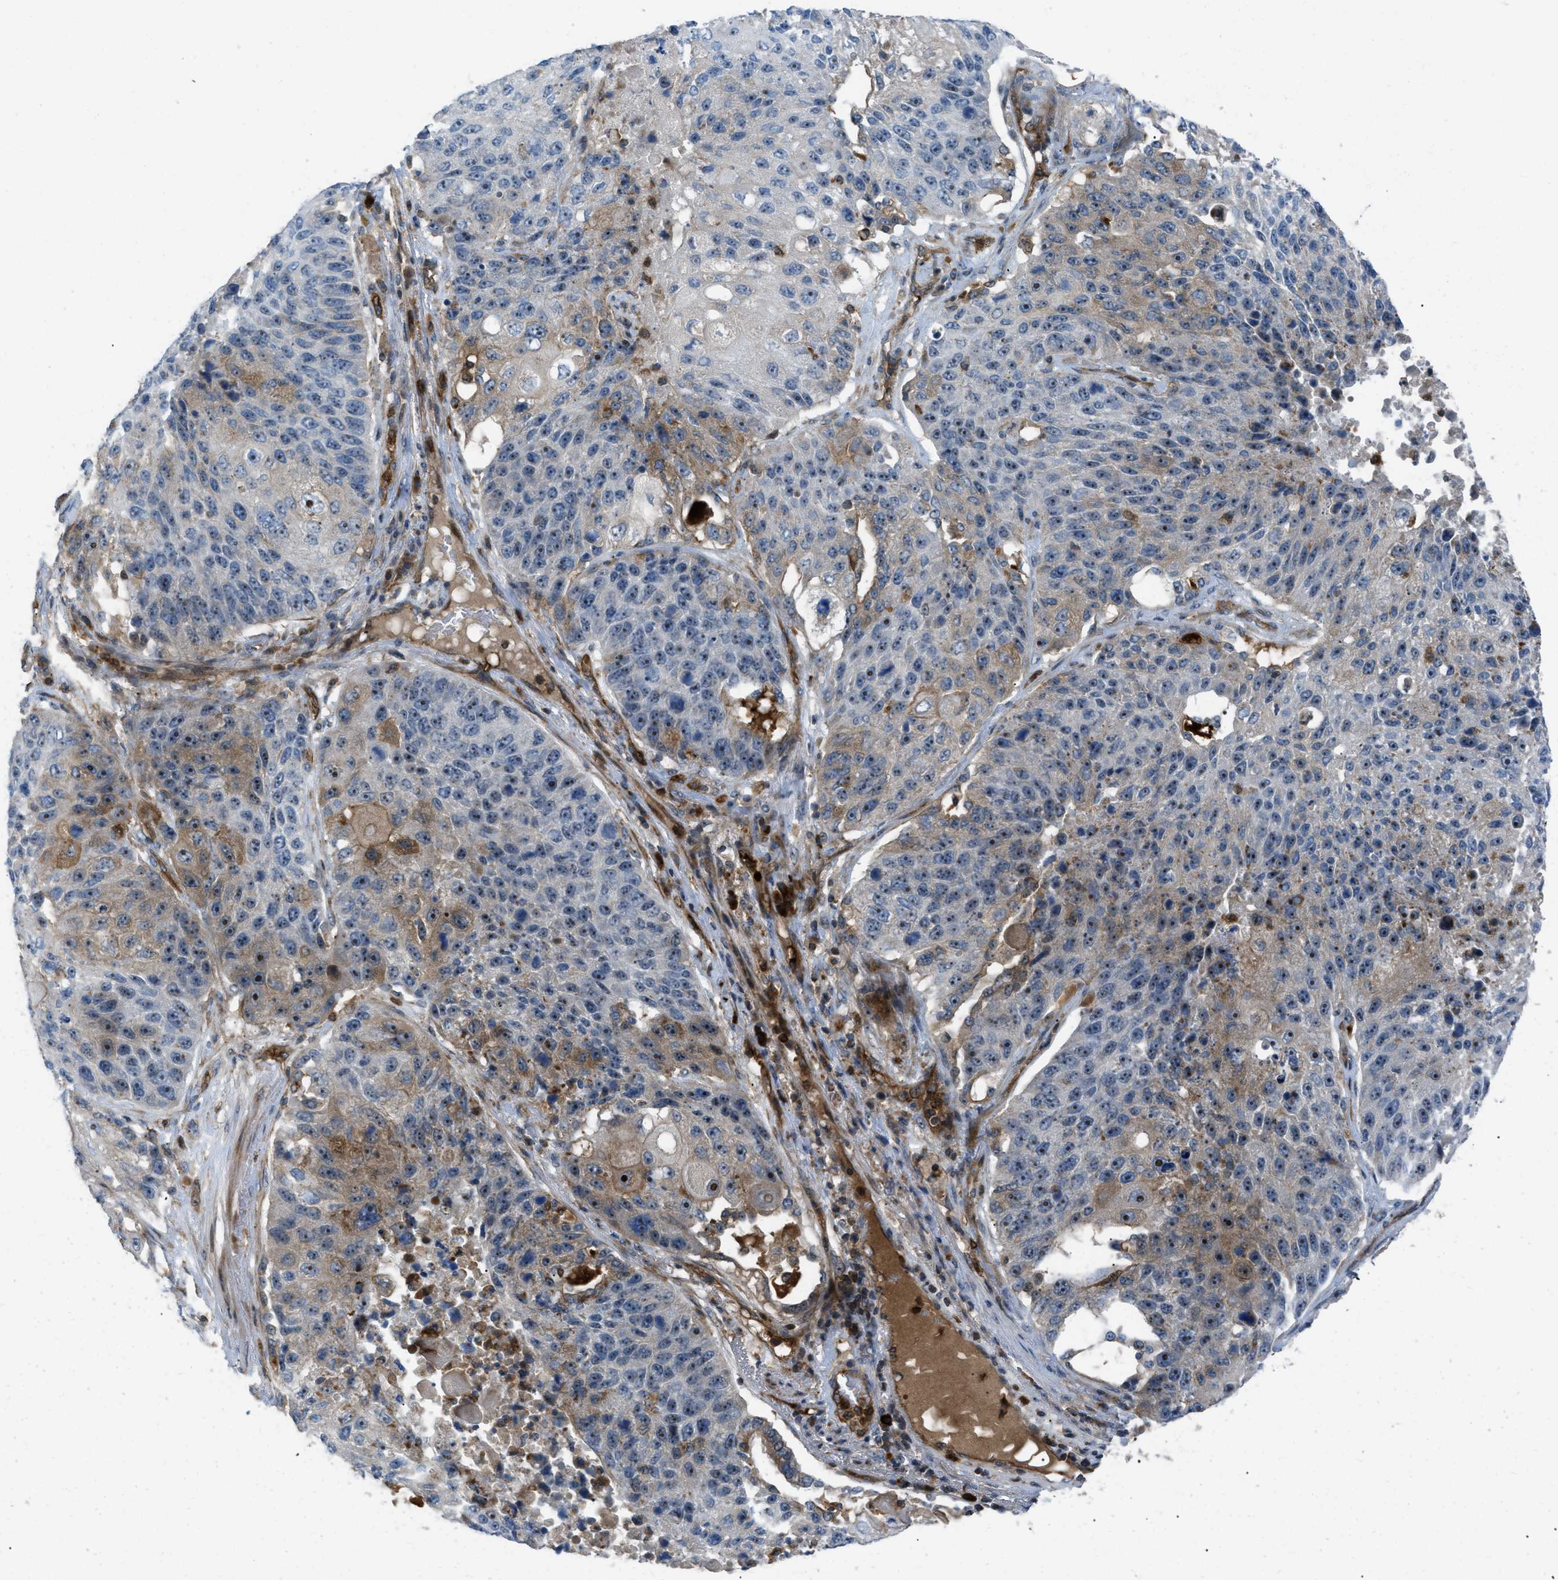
{"staining": {"intensity": "moderate", "quantity": ">75%", "location": "cytoplasmic/membranous,nuclear"}, "tissue": "lung cancer", "cell_type": "Tumor cells", "image_type": "cancer", "snomed": [{"axis": "morphology", "description": "Squamous cell carcinoma, NOS"}, {"axis": "topography", "description": "Lung"}], "caption": "Tumor cells display medium levels of moderate cytoplasmic/membranous and nuclear positivity in approximately >75% of cells in human lung squamous cell carcinoma.", "gene": "ATP2A3", "patient": {"sex": "male", "age": 61}}